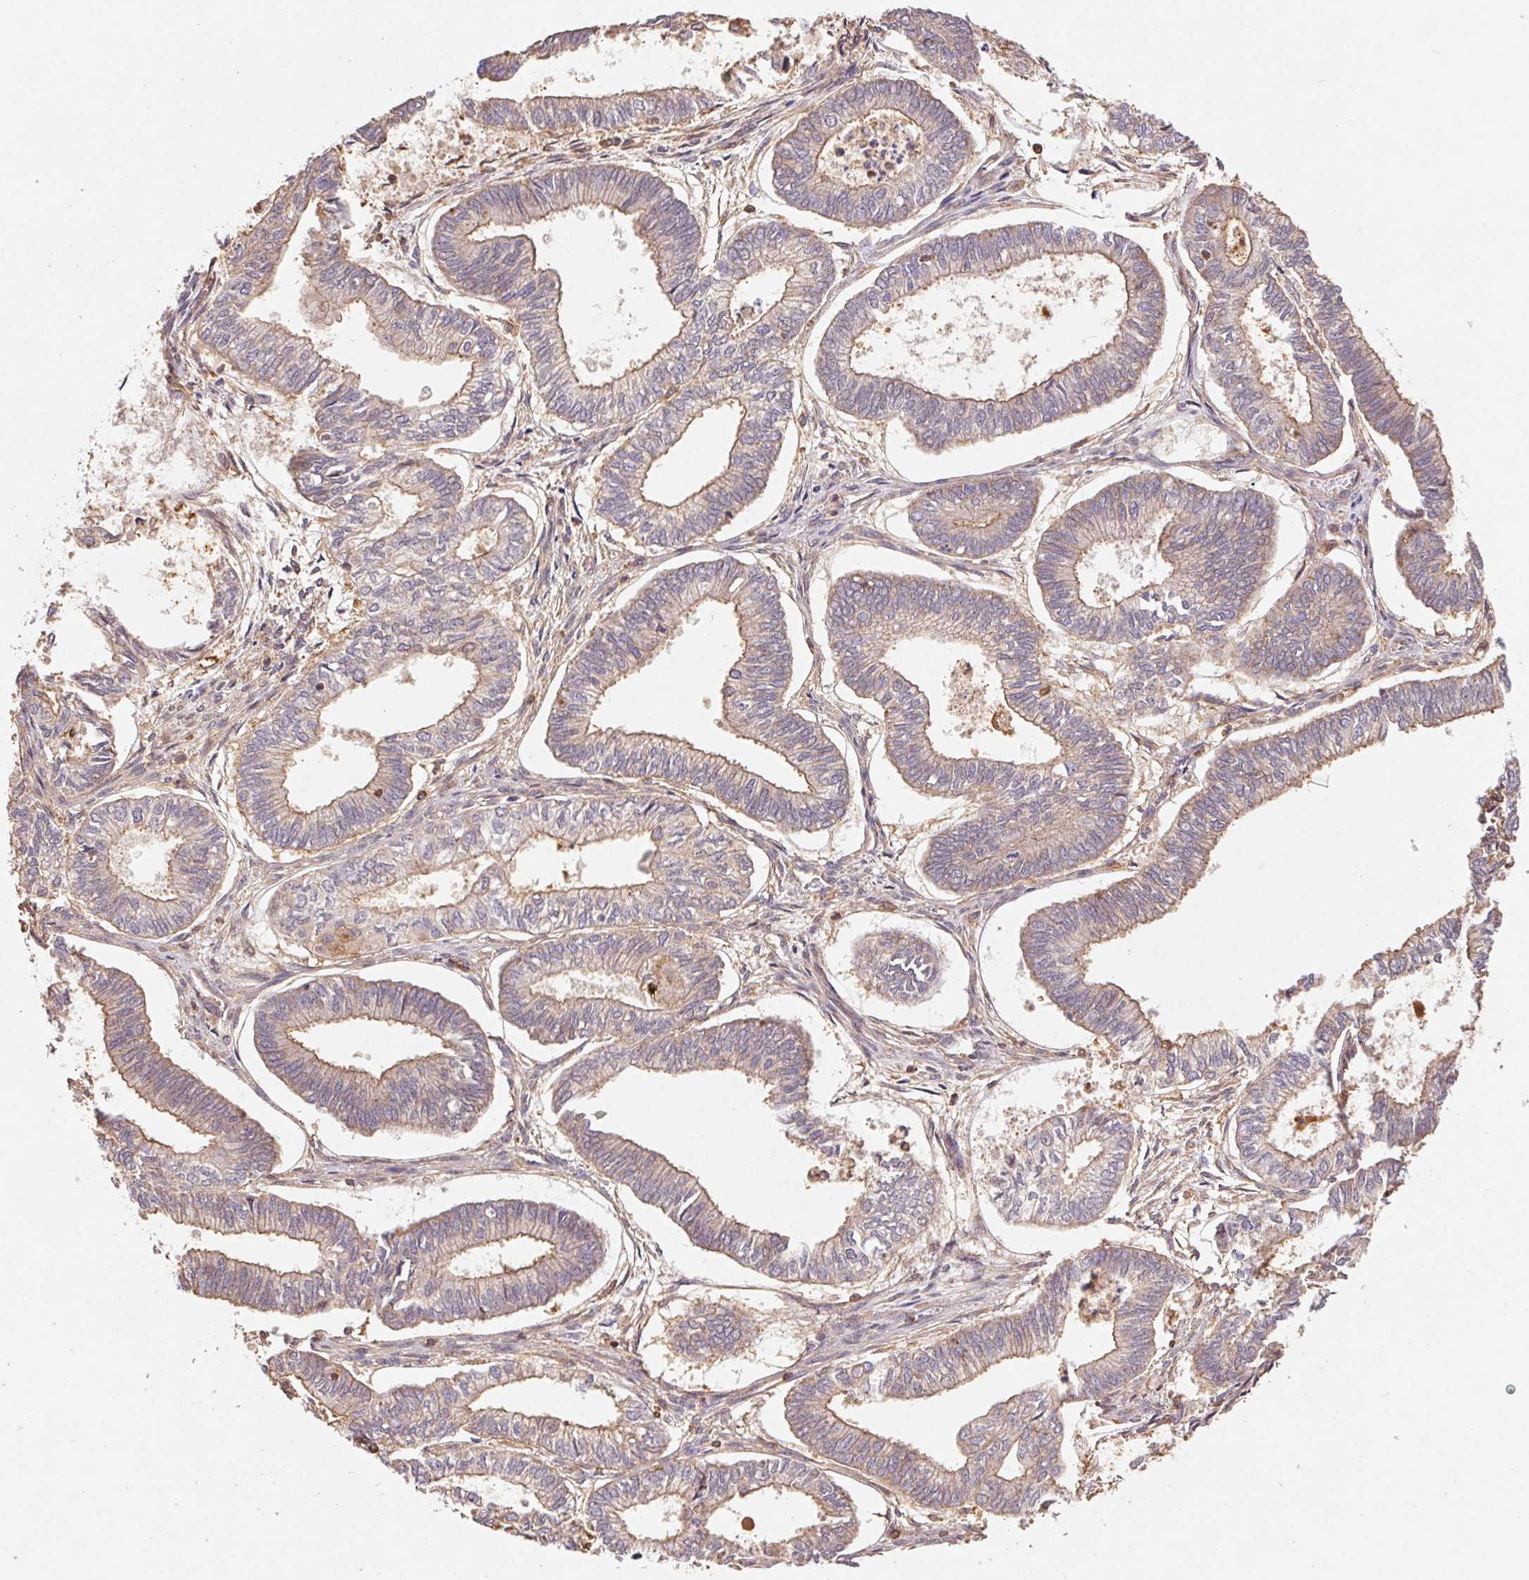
{"staining": {"intensity": "weak", "quantity": "25%-75%", "location": "cytoplasmic/membranous"}, "tissue": "ovarian cancer", "cell_type": "Tumor cells", "image_type": "cancer", "snomed": [{"axis": "morphology", "description": "Carcinoma, endometroid"}, {"axis": "topography", "description": "Ovary"}], "caption": "IHC (DAB (3,3'-diaminobenzidine)) staining of human ovarian endometroid carcinoma exhibits weak cytoplasmic/membranous protein staining in approximately 25%-75% of tumor cells.", "gene": "ATG10", "patient": {"sex": "female", "age": 64}}